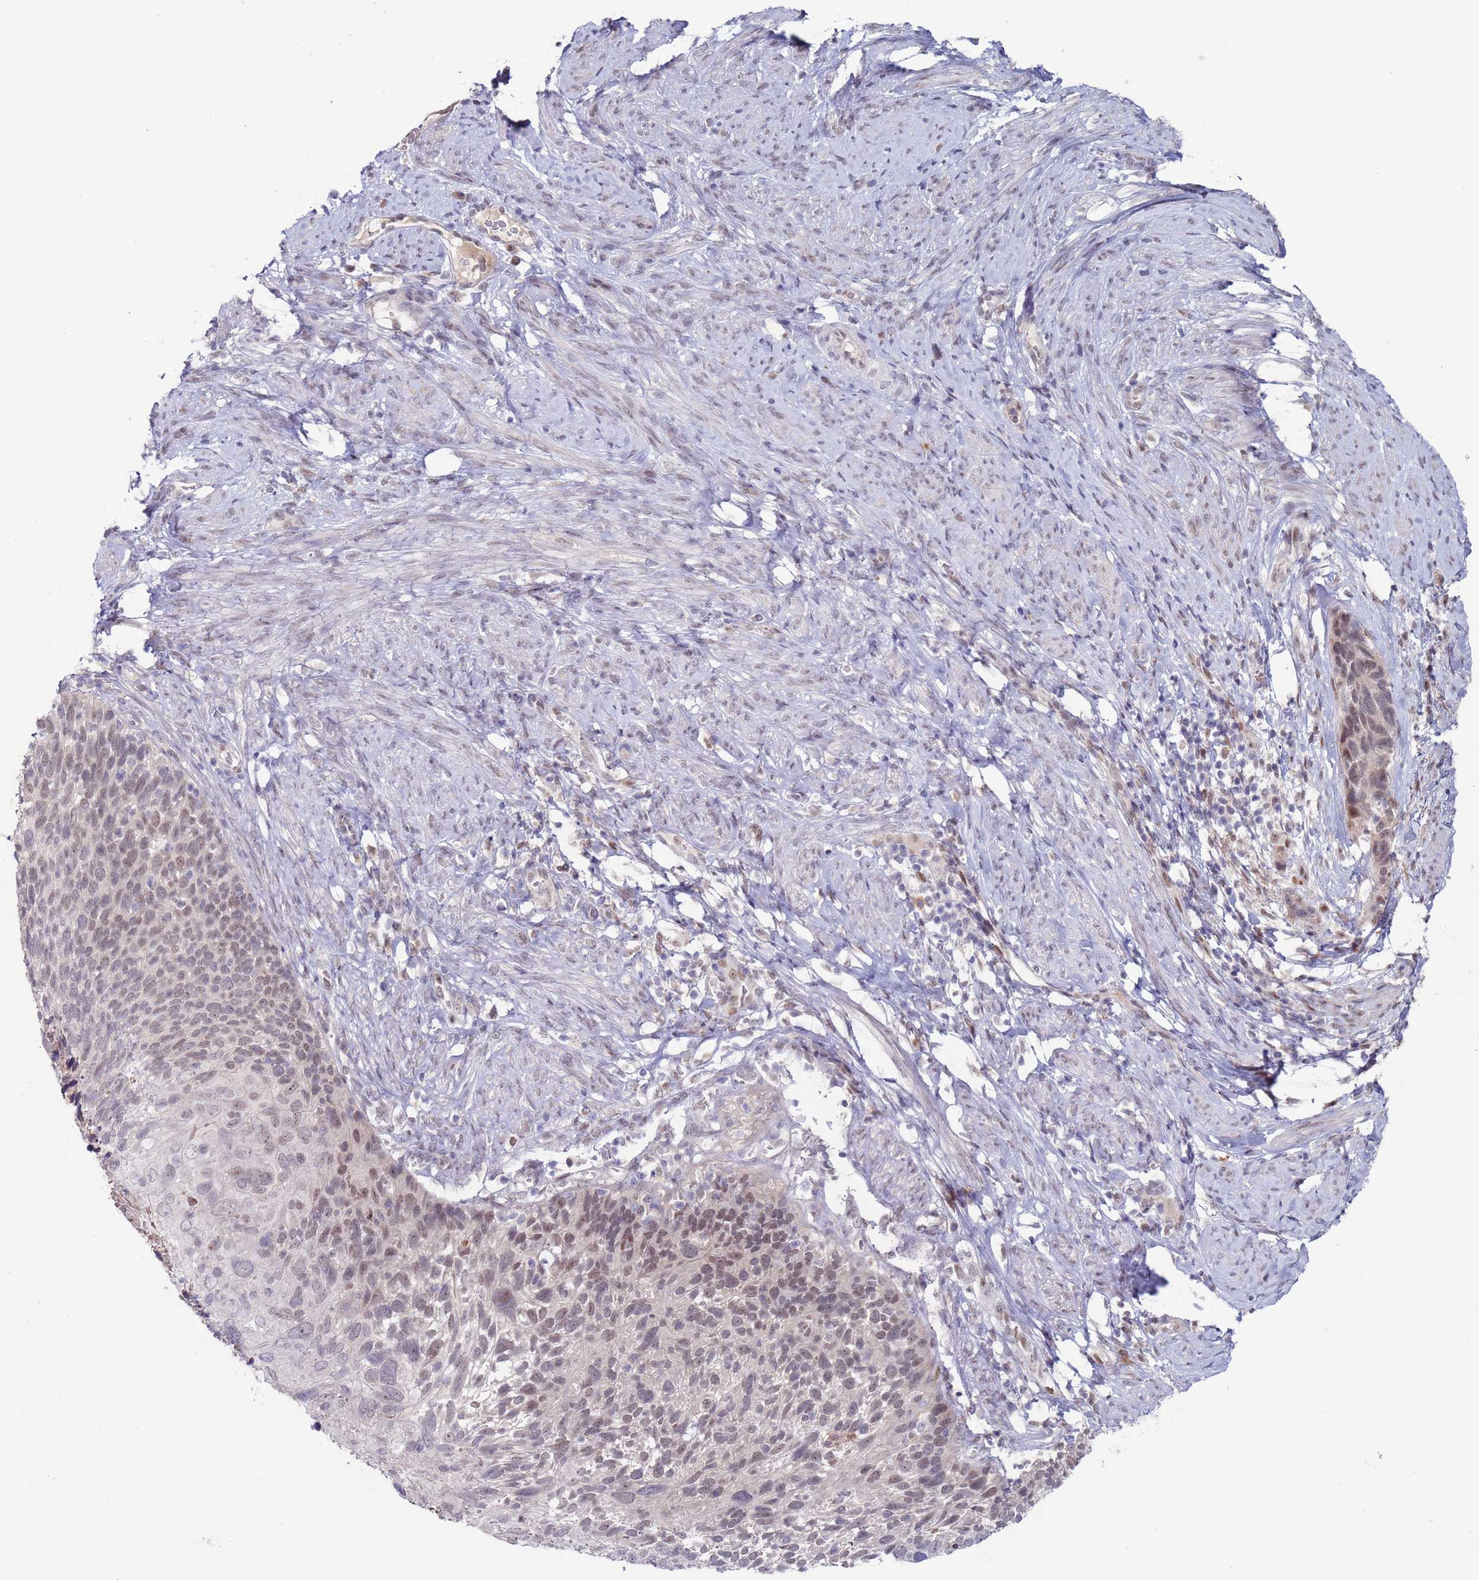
{"staining": {"intensity": "weak", "quantity": "<25%", "location": "nuclear"}, "tissue": "cervical cancer", "cell_type": "Tumor cells", "image_type": "cancer", "snomed": [{"axis": "morphology", "description": "Squamous cell carcinoma, NOS"}, {"axis": "topography", "description": "Cervix"}], "caption": "Tumor cells show no significant expression in cervical cancer (squamous cell carcinoma).", "gene": "FBXO27", "patient": {"sex": "female", "age": 80}}